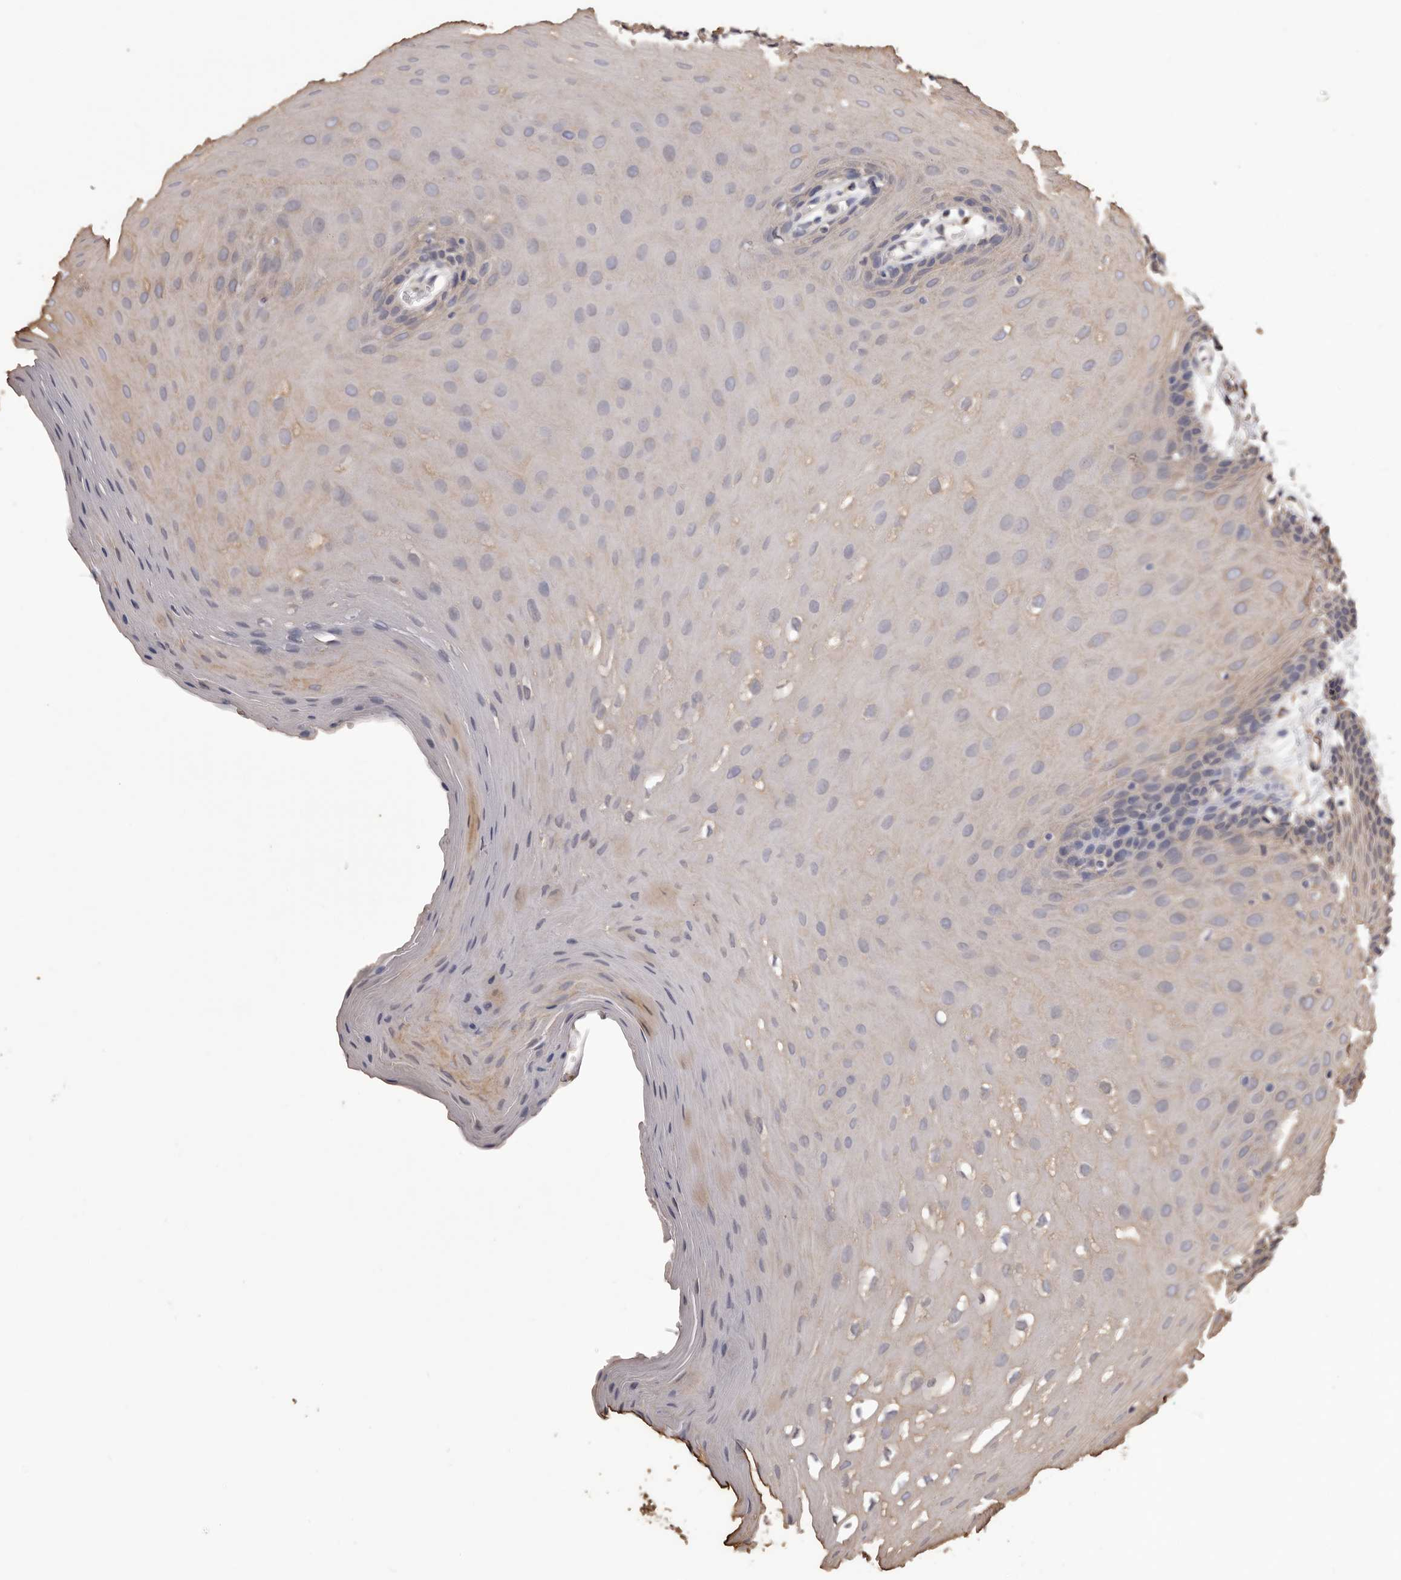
{"staining": {"intensity": "moderate", "quantity": "25%-75%", "location": "cytoplasmic/membranous"}, "tissue": "oral mucosa", "cell_type": "Squamous epithelial cells", "image_type": "normal", "snomed": [{"axis": "morphology", "description": "Normal tissue, NOS"}, {"axis": "morphology", "description": "Squamous cell carcinoma, NOS"}, {"axis": "topography", "description": "Skeletal muscle"}, {"axis": "topography", "description": "Oral tissue"}, {"axis": "topography", "description": "Salivary gland"}, {"axis": "topography", "description": "Head-Neck"}], "caption": "Squamous epithelial cells reveal medium levels of moderate cytoplasmic/membranous staining in about 25%-75% of cells in unremarkable human oral mucosa.", "gene": "CEP104", "patient": {"sex": "male", "age": 54}}